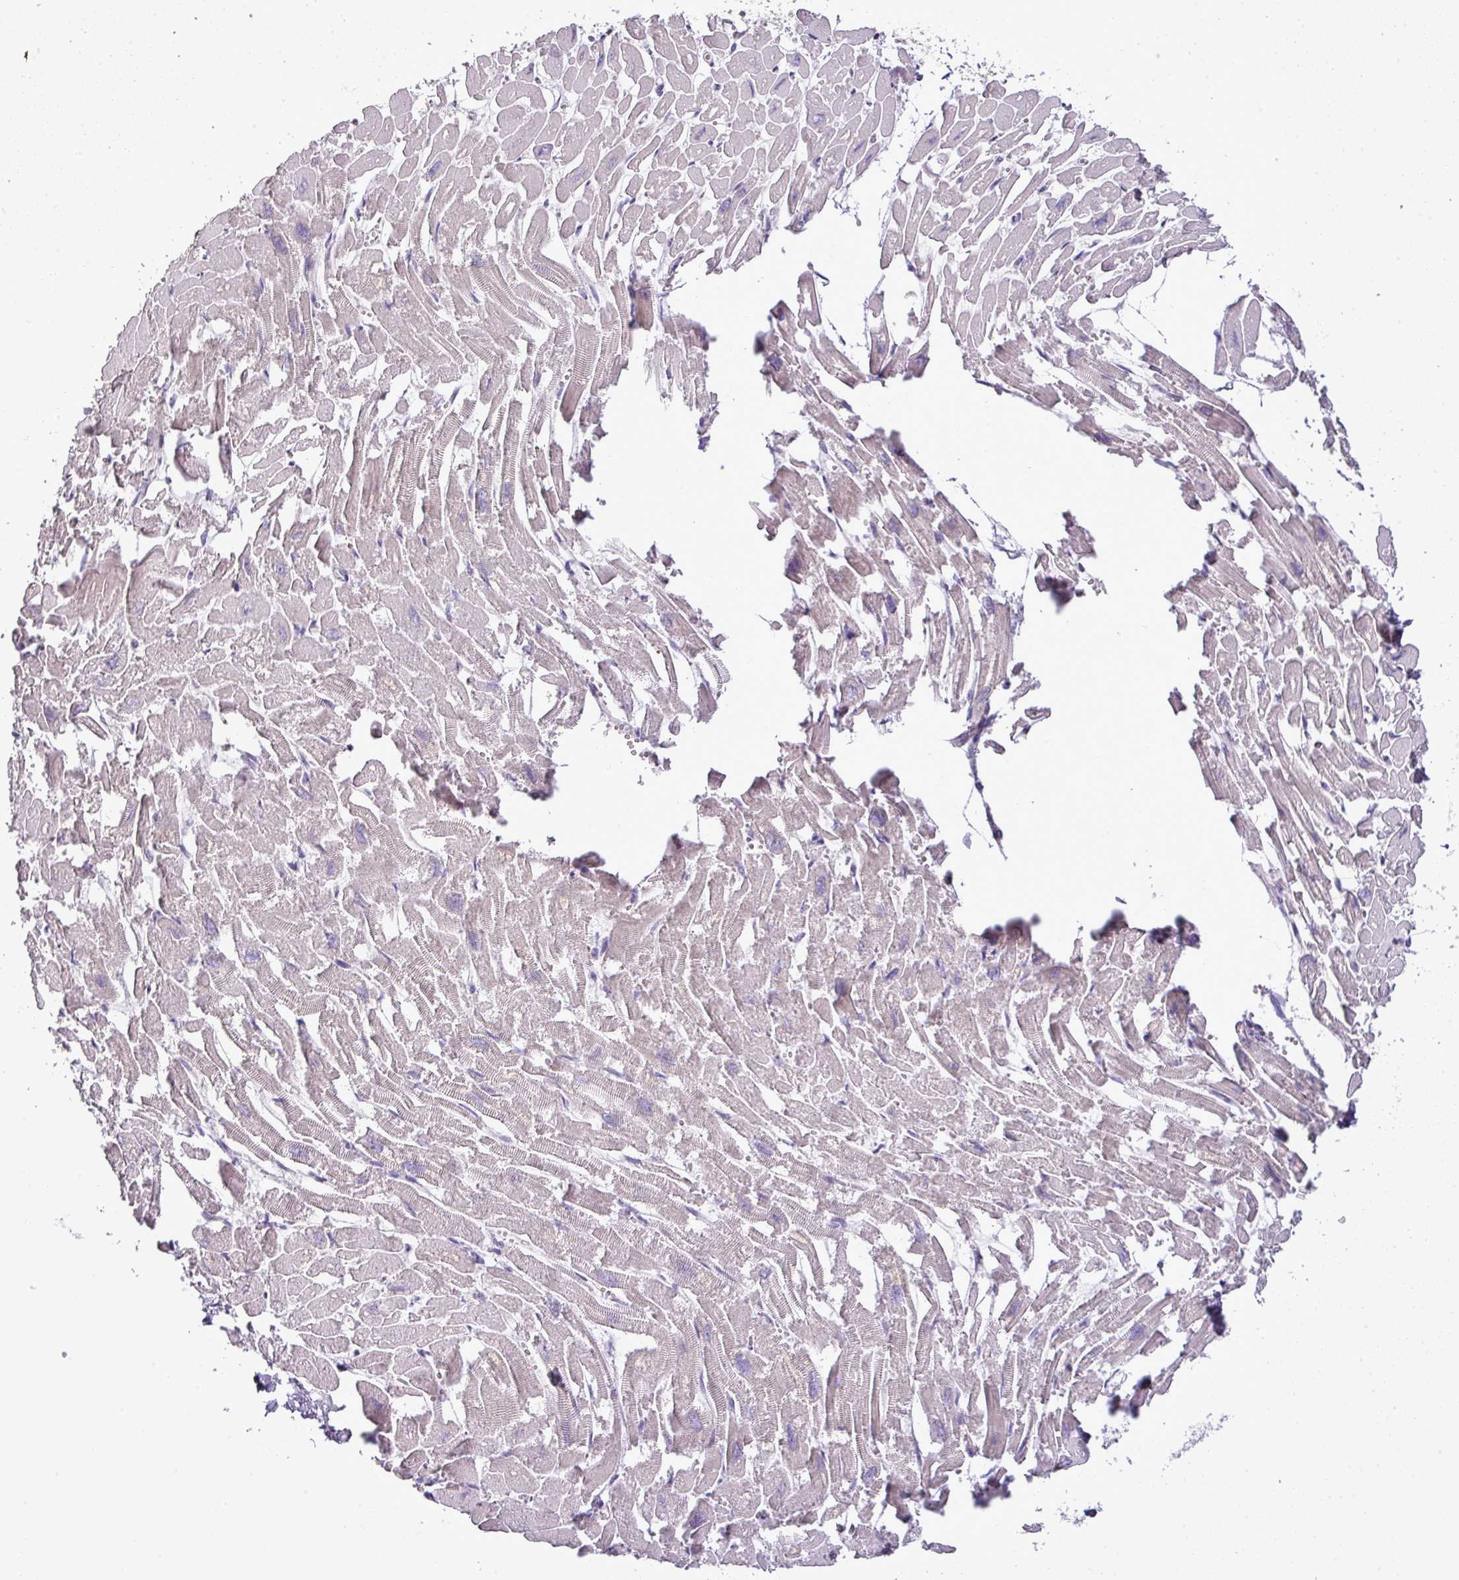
{"staining": {"intensity": "moderate", "quantity": "<25%", "location": "cytoplasmic/membranous"}, "tissue": "heart muscle", "cell_type": "Cardiomyocytes", "image_type": "normal", "snomed": [{"axis": "morphology", "description": "Normal tissue, NOS"}, {"axis": "topography", "description": "Heart"}], "caption": "Moderate cytoplasmic/membranous expression is appreciated in about <25% of cardiomyocytes in benign heart muscle. The staining was performed using DAB to visualize the protein expression in brown, while the nuclei were stained in blue with hematoxylin (Magnification: 20x).", "gene": "BRINP2", "patient": {"sex": "male", "age": 54}}